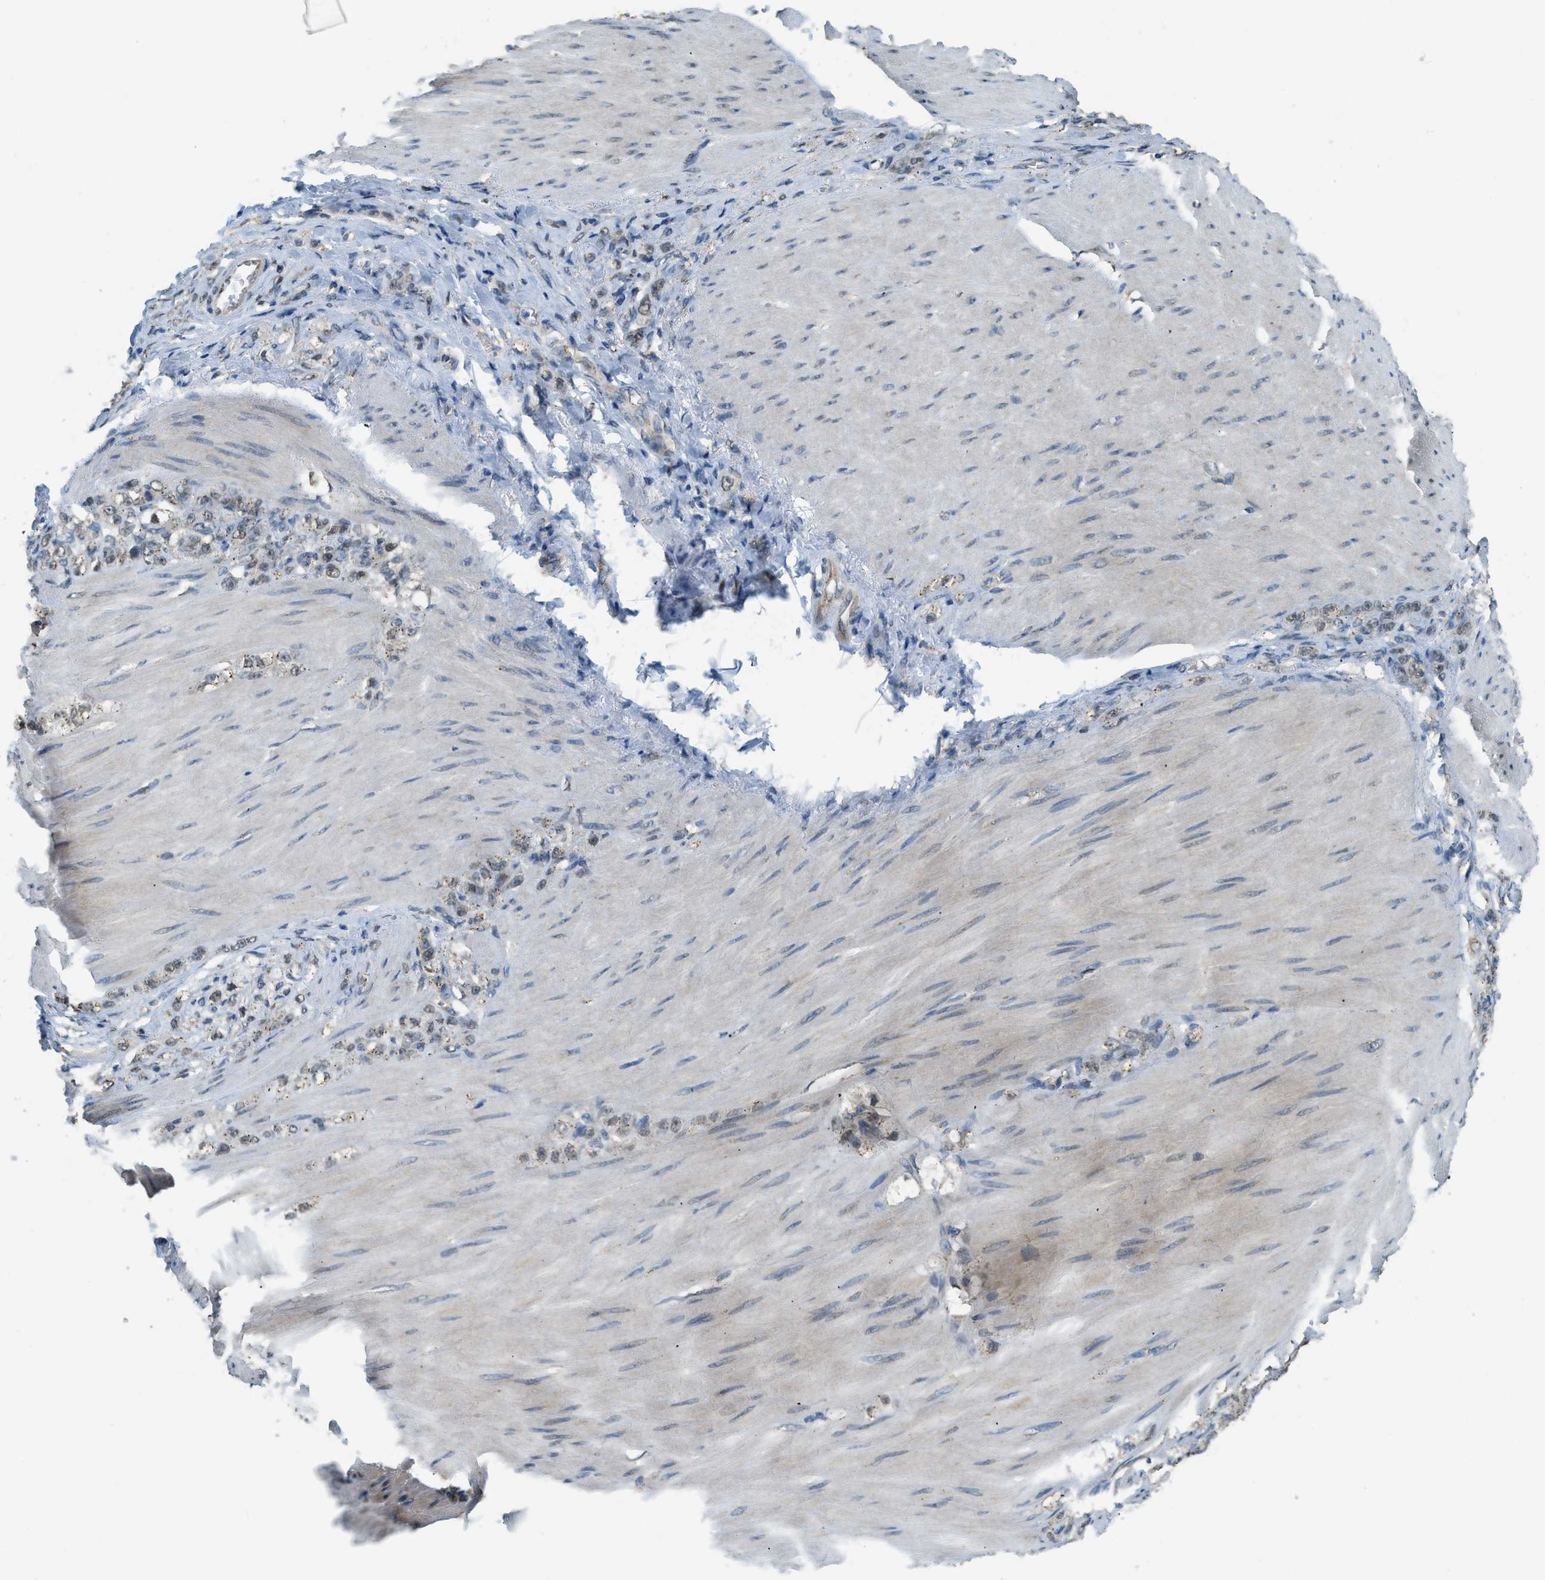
{"staining": {"intensity": "moderate", "quantity": ">75%", "location": "cytoplasmic/membranous"}, "tissue": "stomach cancer", "cell_type": "Tumor cells", "image_type": "cancer", "snomed": [{"axis": "morphology", "description": "Normal tissue, NOS"}, {"axis": "morphology", "description": "Adenocarcinoma, NOS"}, {"axis": "topography", "description": "Stomach"}], "caption": "This photomicrograph shows immunohistochemistry (IHC) staining of human stomach adenocarcinoma, with medium moderate cytoplasmic/membranous staining in about >75% of tumor cells.", "gene": "IPO7", "patient": {"sex": "male", "age": 82}}